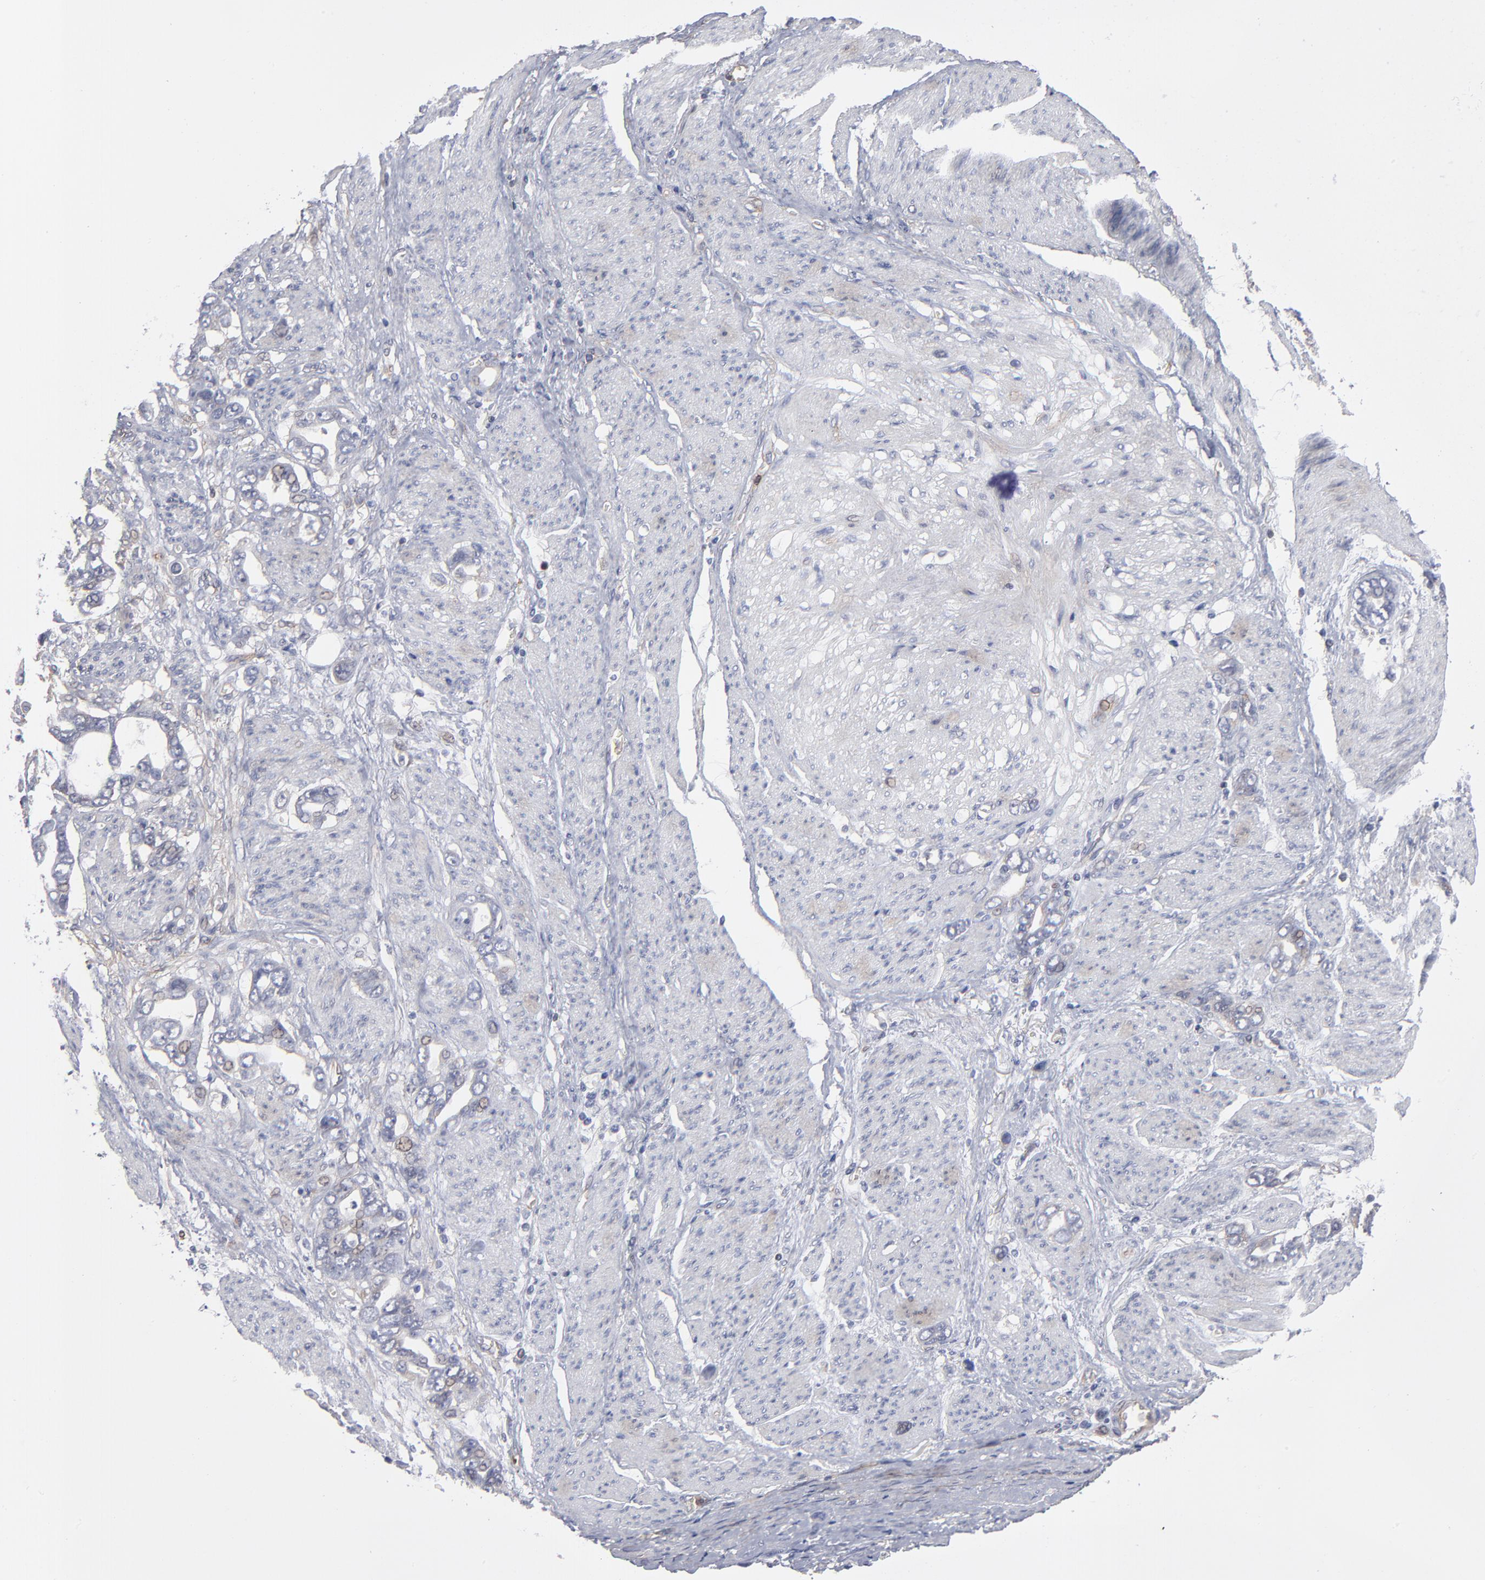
{"staining": {"intensity": "negative", "quantity": "none", "location": "none"}, "tissue": "stomach cancer", "cell_type": "Tumor cells", "image_type": "cancer", "snomed": [{"axis": "morphology", "description": "Adenocarcinoma, NOS"}, {"axis": "topography", "description": "Stomach"}], "caption": "A high-resolution image shows immunohistochemistry (IHC) staining of stomach cancer, which reveals no significant positivity in tumor cells. (Stains: DAB (3,3'-diaminobenzidine) immunohistochemistry (IHC) with hematoxylin counter stain, Microscopy: brightfield microscopy at high magnification).", "gene": "PXN", "patient": {"sex": "male", "age": 78}}